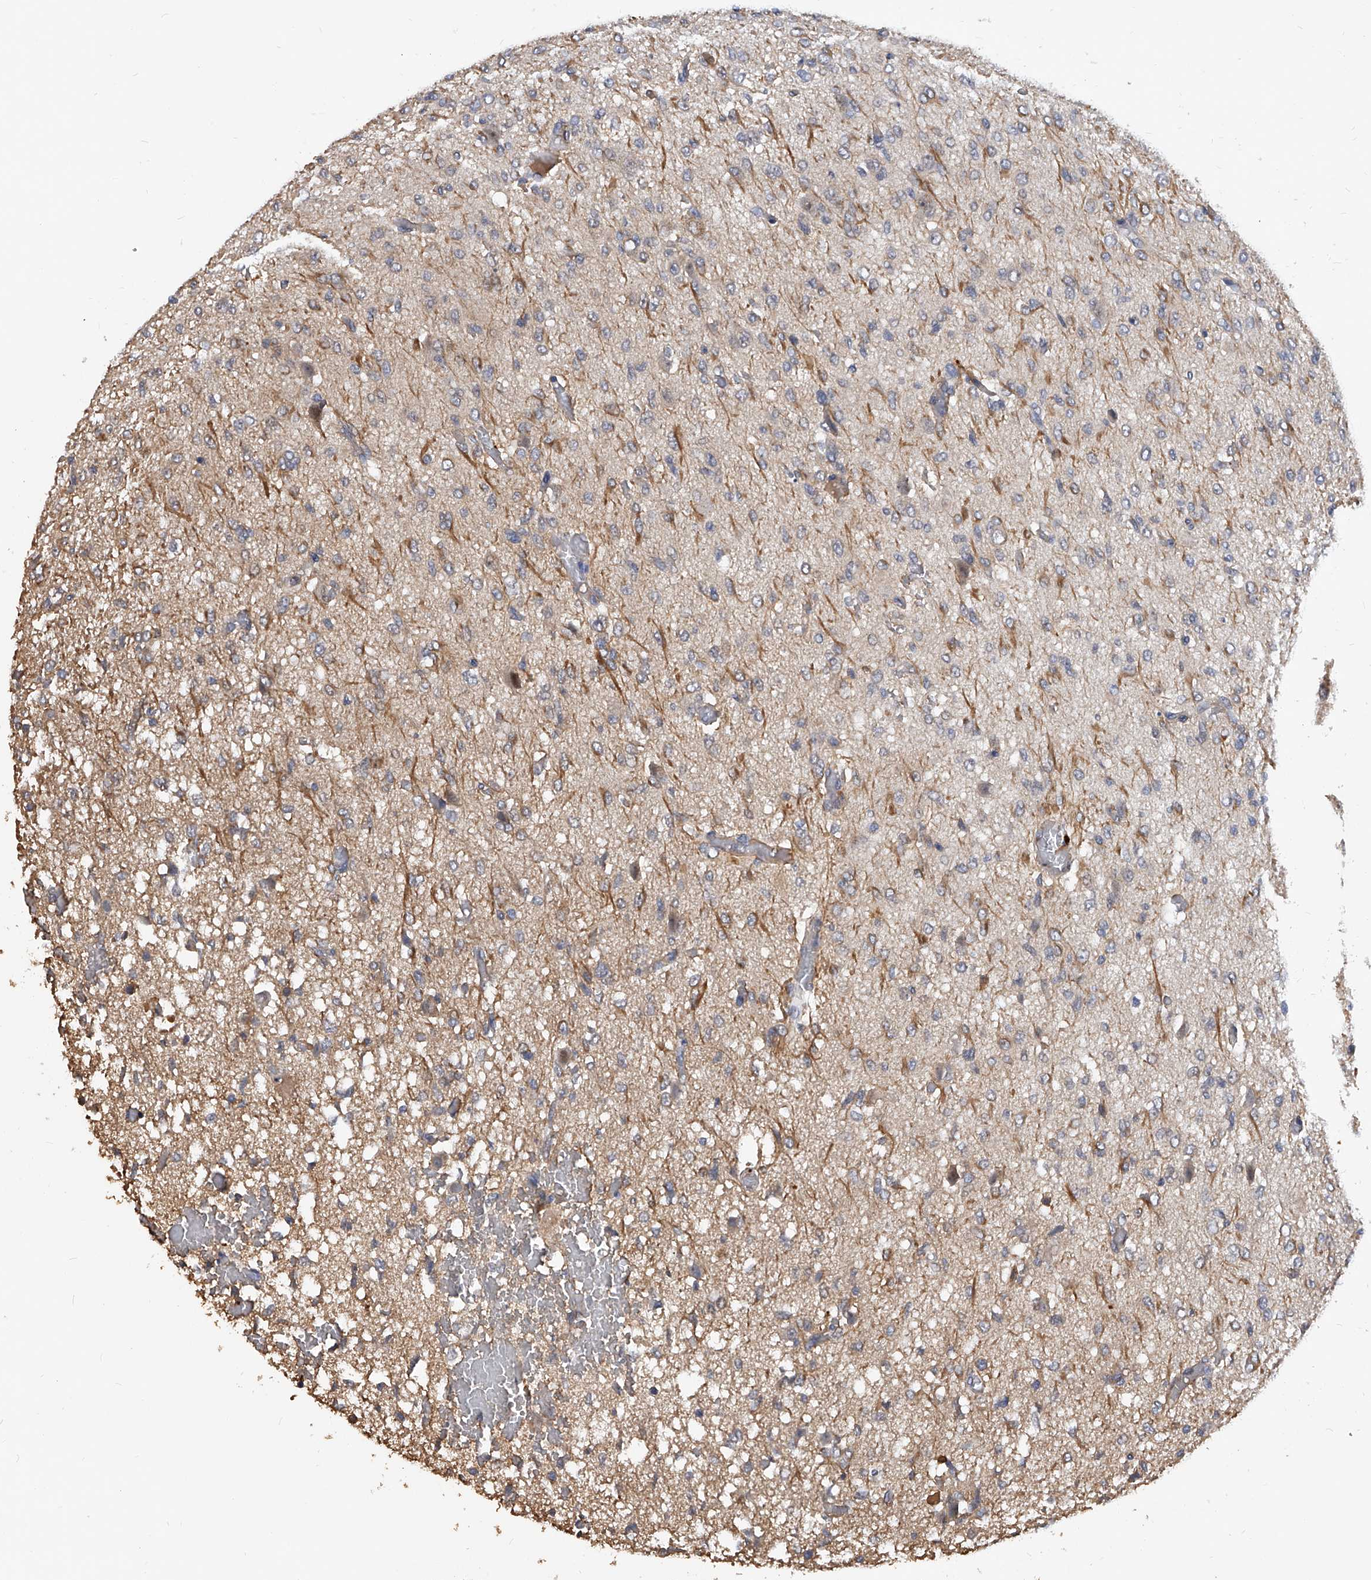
{"staining": {"intensity": "weak", "quantity": "<25%", "location": "cytoplasmic/membranous"}, "tissue": "glioma", "cell_type": "Tumor cells", "image_type": "cancer", "snomed": [{"axis": "morphology", "description": "Glioma, malignant, High grade"}, {"axis": "topography", "description": "Brain"}], "caption": "Tumor cells are negative for brown protein staining in glioma.", "gene": "ZNF25", "patient": {"sex": "female", "age": 59}}